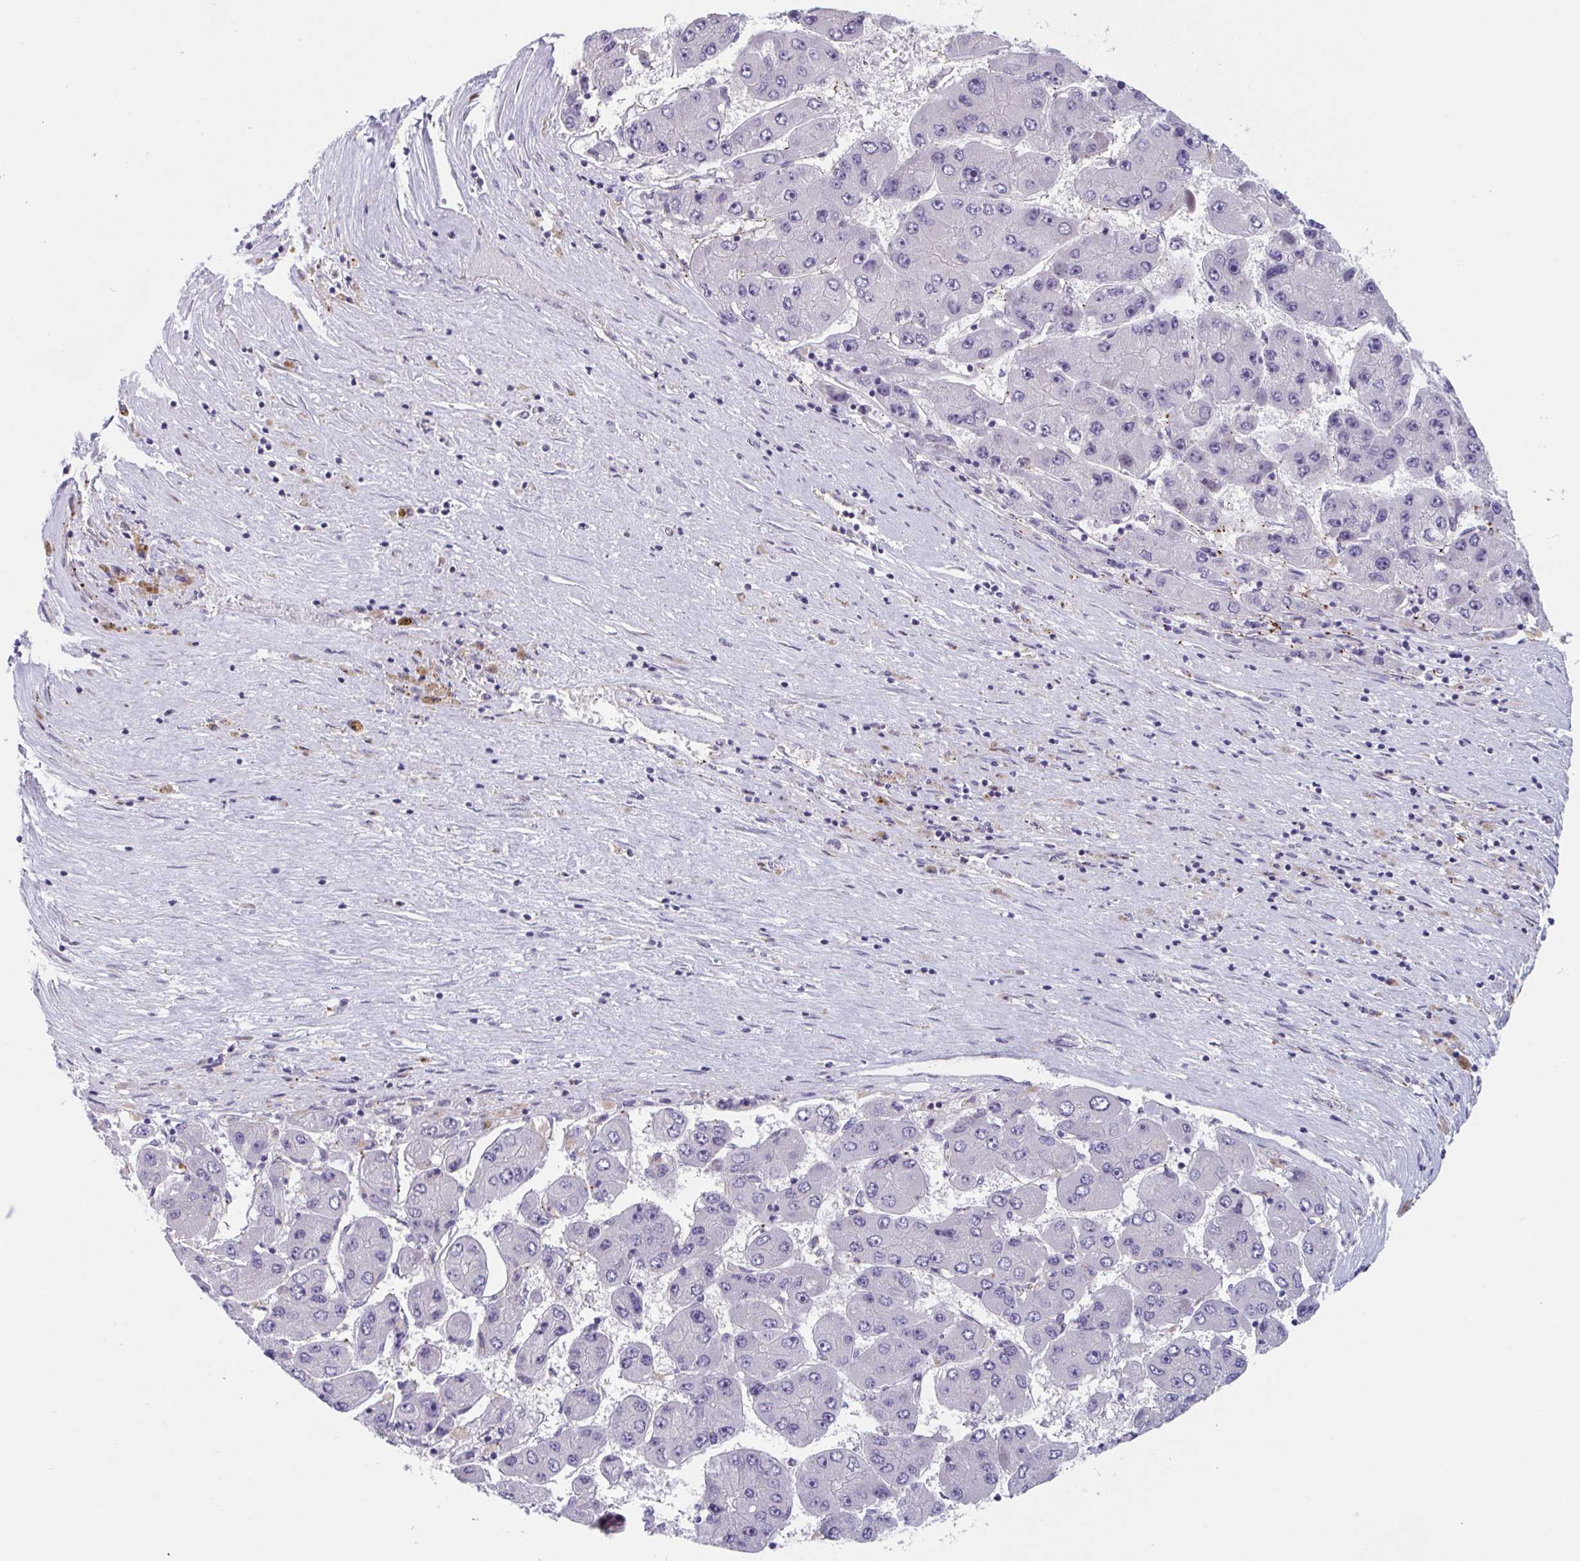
{"staining": {"intensity": "negative", "quantity": "none", "location": "none"}, "tissue": "liver cancer", "cell_type": "Tumor cells", "image_type": "cancer", "snomed": [{"axis": "morphology", "description": "Carcinoma, Hepatocellular, NOS"}, {"axis": "topography", "description": "Liver"}], "caption": "Tumor cells are negative for brown protein staining in liver cancer (hepatocellular carcinoma).", "gene": "TNFSF10", "patient": {"sex": "female", "age": 61}}